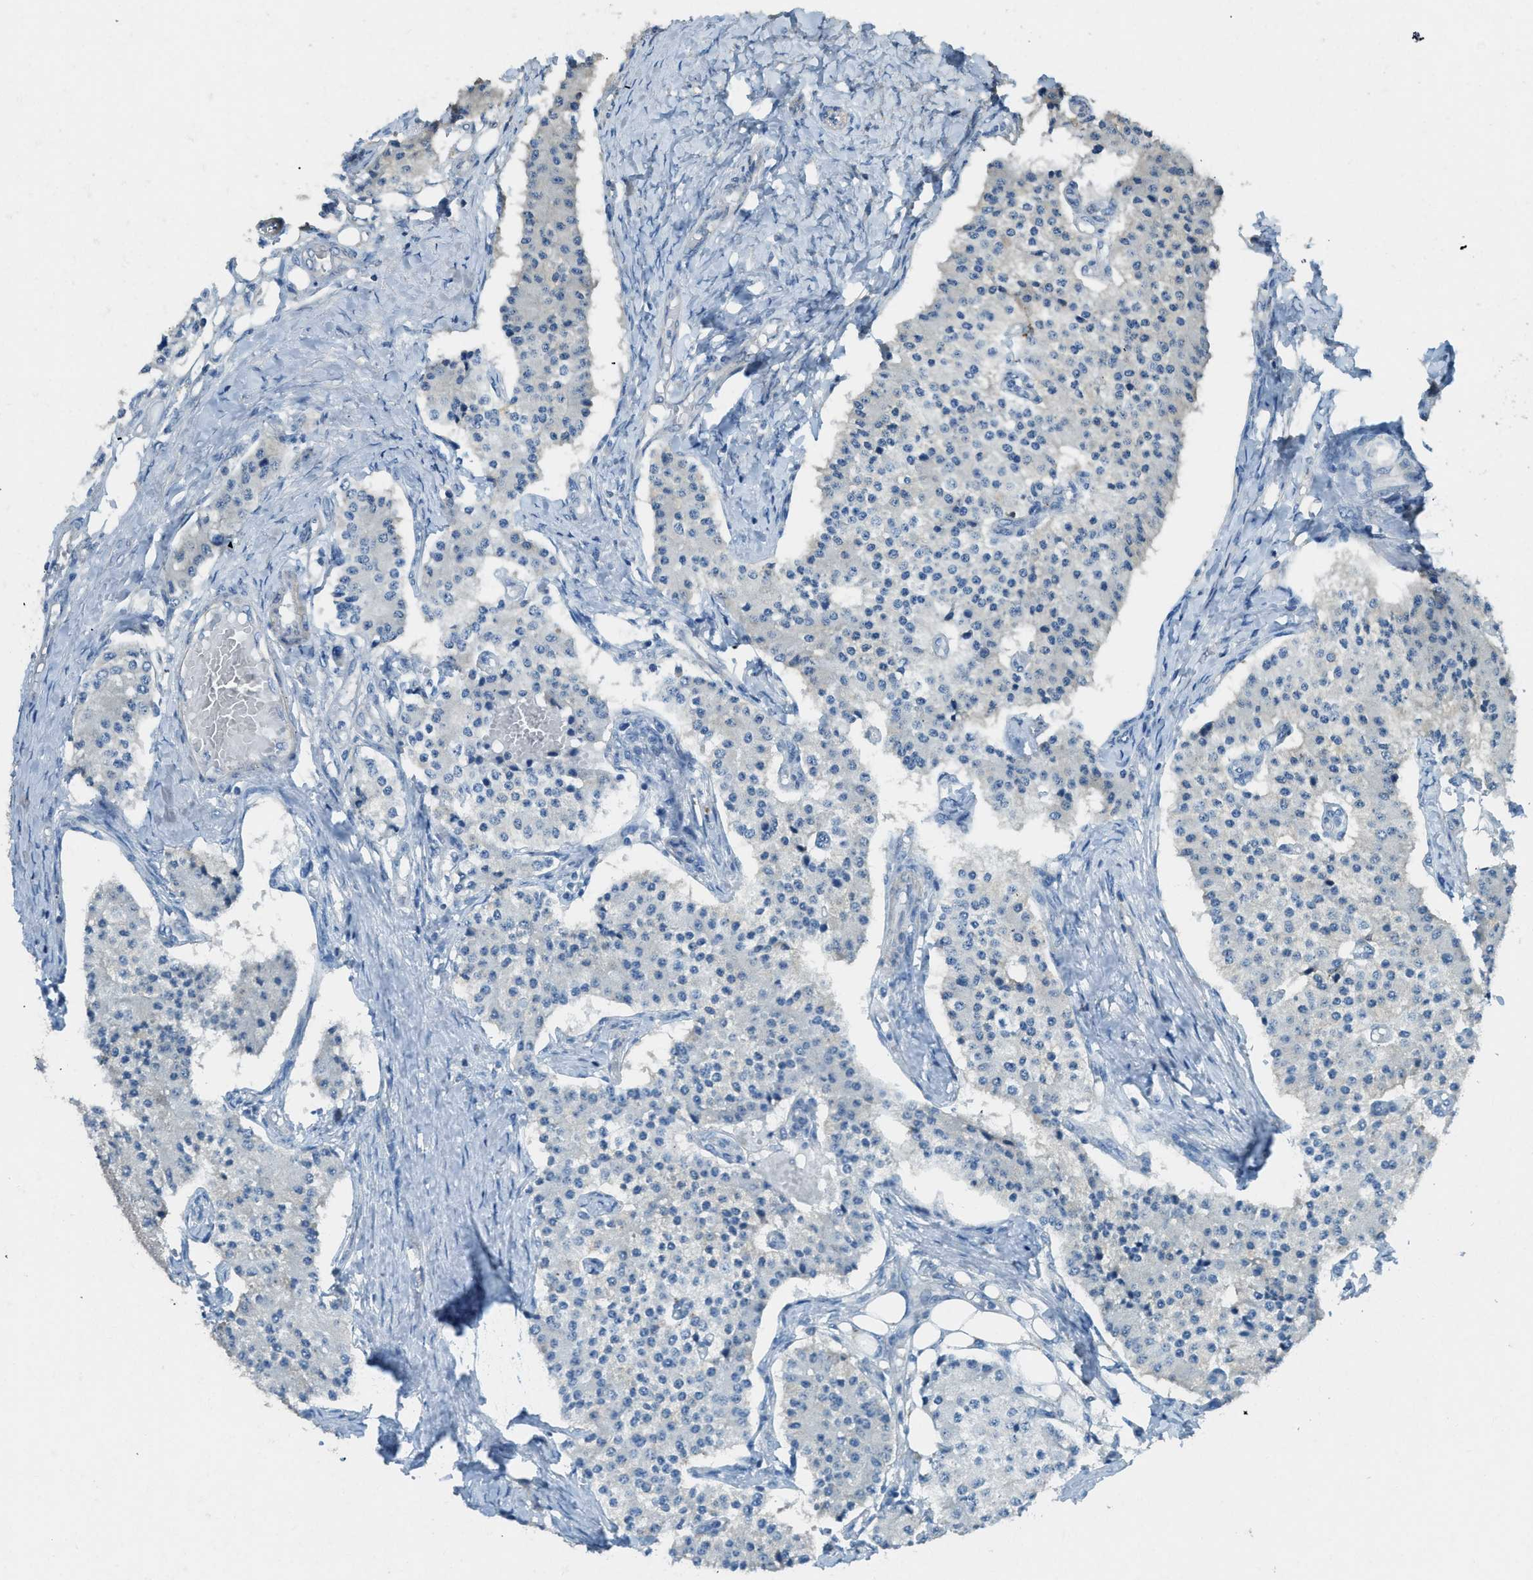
{"staining": {"intensity": "negative", "quantity": "none", "location": "none"}, "tissue": "carcinoid", "cell_type": "Tumor cells", "image_type": "cancer", "snomed": [{"axis": "morphology", "description": "Carcinoid, malignant, NOS"}, {"axis": "topography", "description": "Colon"}], "caption": "The micrograph exhibits no staining of tumor cells in carcinoid.", "gene": "TIMD4", "patient": {"sex": "female", "age": 52}}